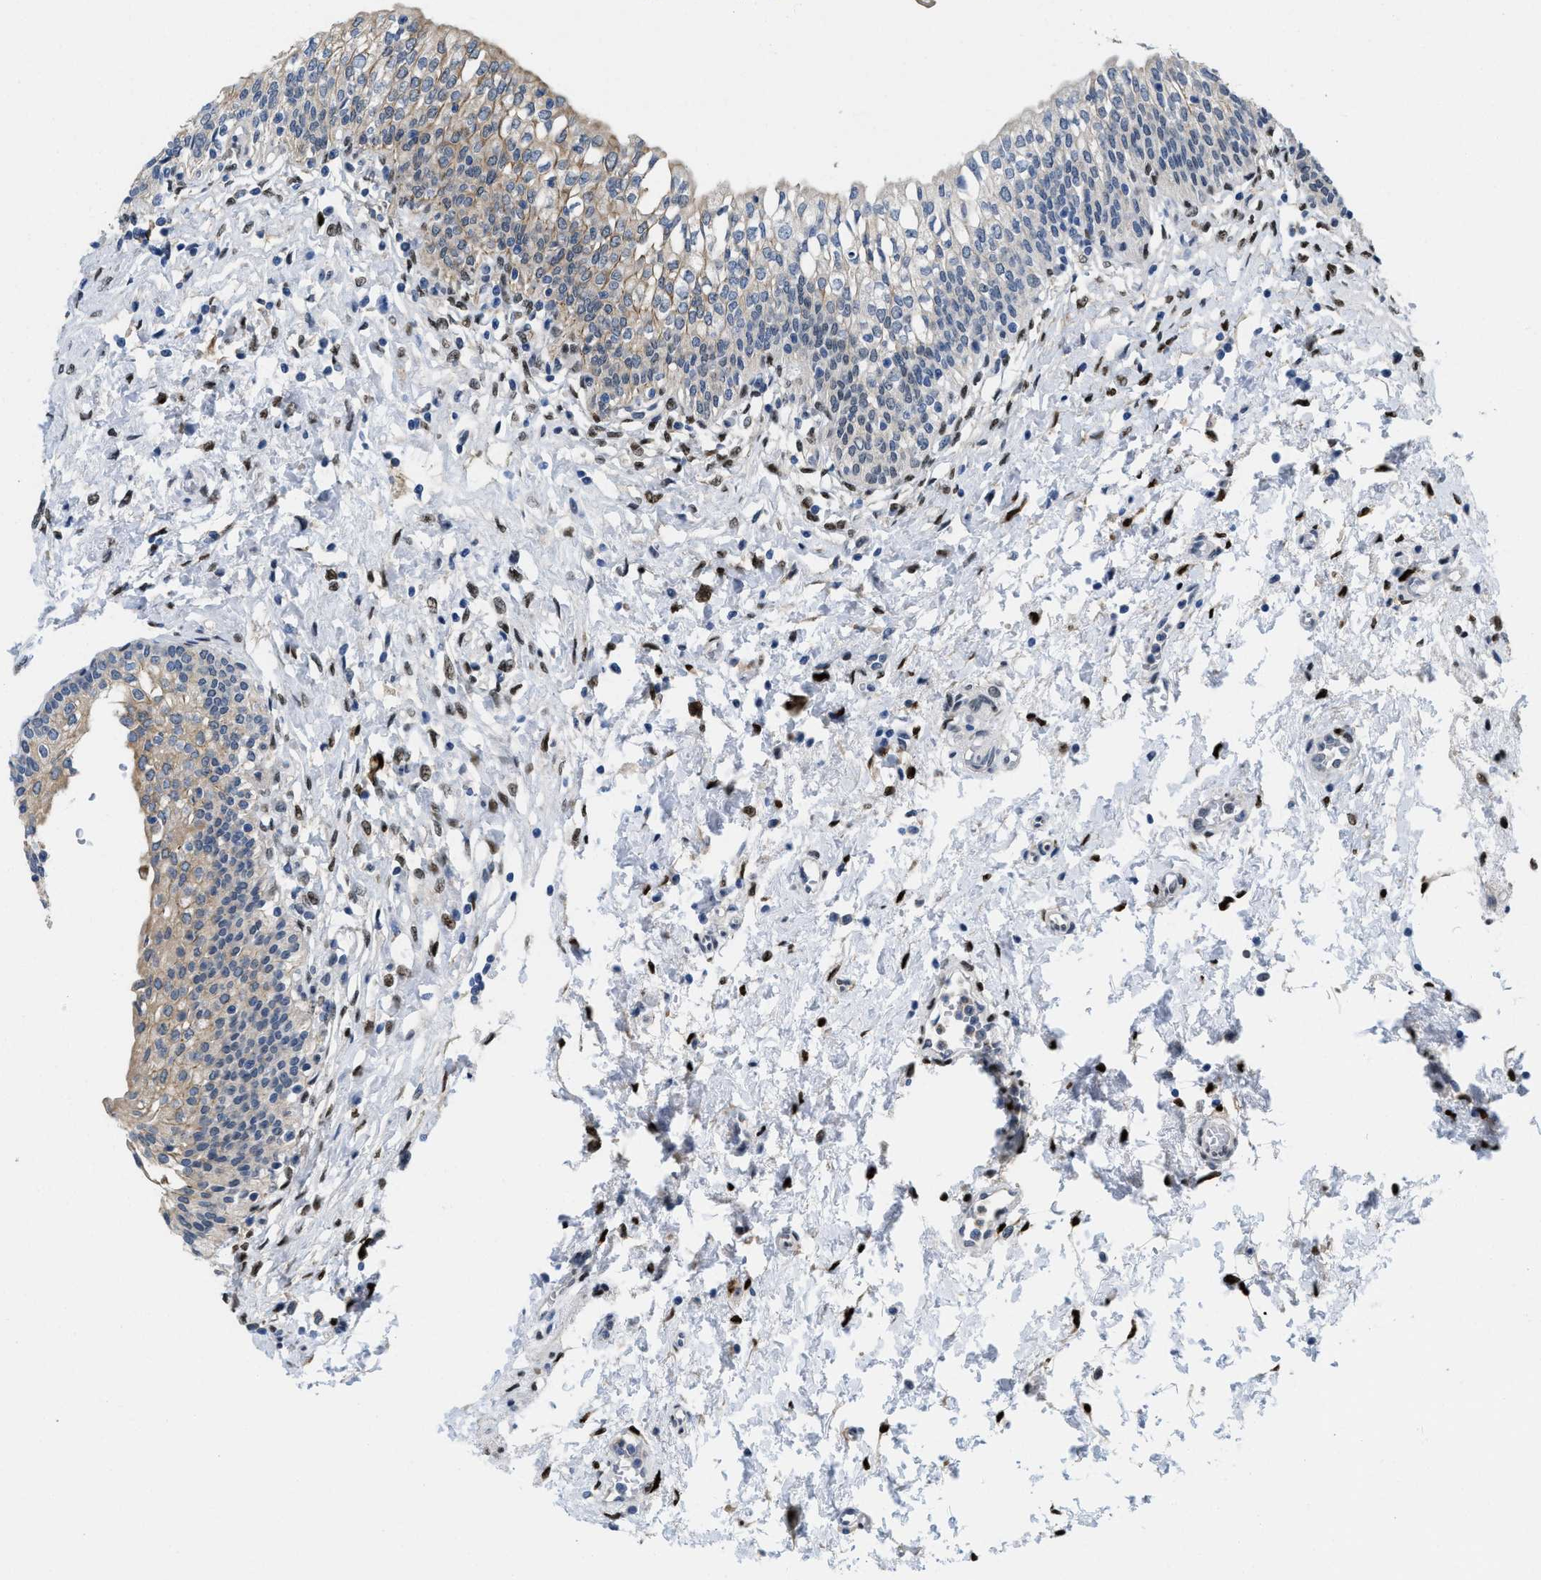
{"staining": {"intensity": "weak", "quantity": "25%-75%", "location": "cytoplasmic/membranous"}, "tissue": "urinary bladder", "cell_type": "Urothelial cells", "image_type": "normal", "snomed": [{"axis": "morphology", "description": "Normal tissue, NOS"}, {"axis": "topography", "description": "Urinary bladder"}], "caption": "Protein expression analysis of benign human urinary bladder reveals weak cytoplasmic/membranous positivity in about 25%-75% of urothelial cells. (Stains: DAB (3,3'-diaminobenzidine) in brown, nuclei in blue, Microscopy: brightfield microscopy at high magnification).", "gene": "NFIX", "patient": {"sex": "male", "age": 55}}